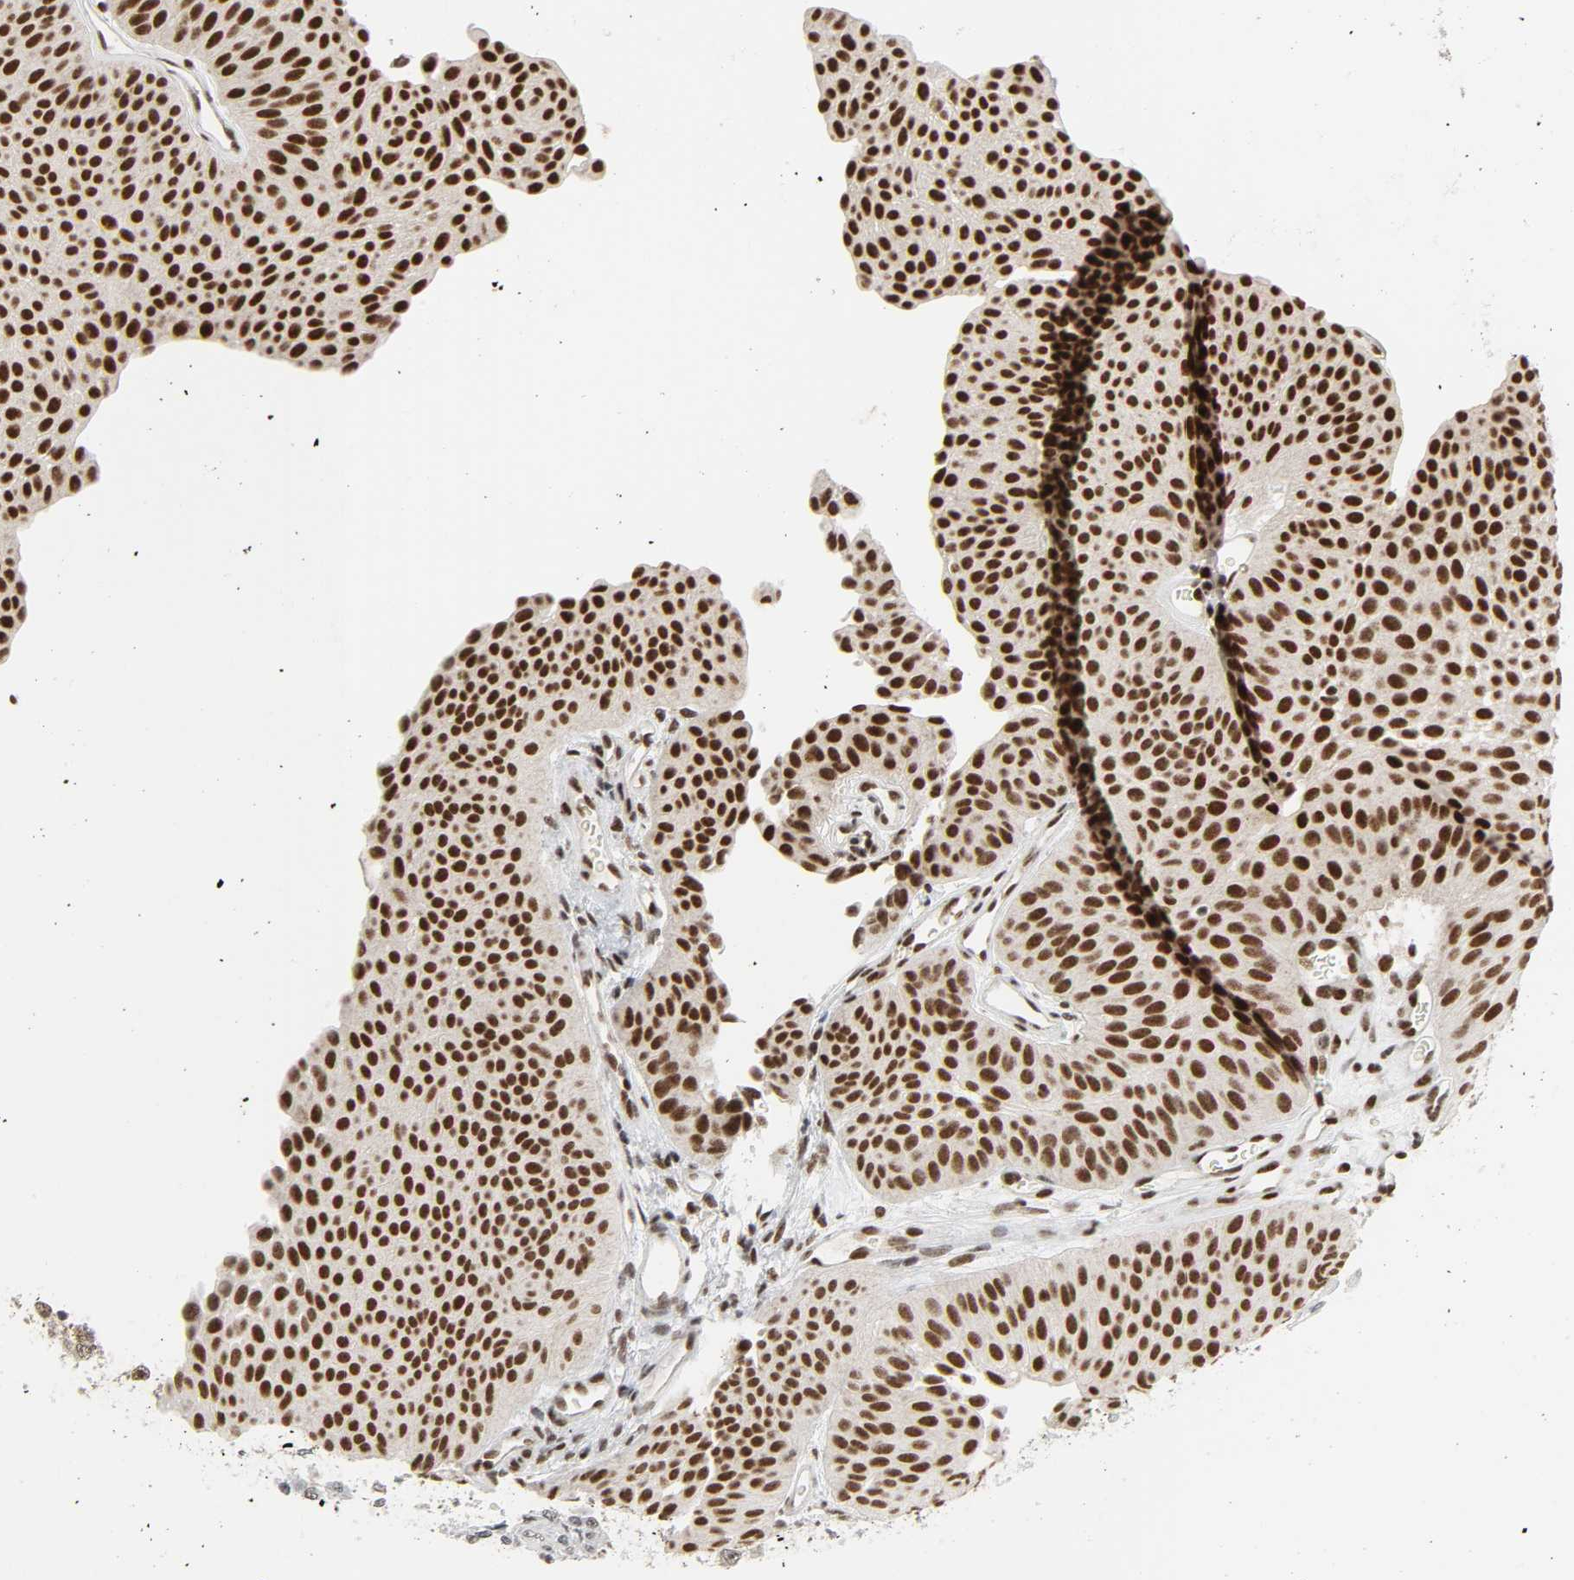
{"staining": {"intensity": "strong", "quantity": ">75%", "location": "nuclear"}, "tissue": "urothelial cancer", "cell_type": "Tumor cells", "image_type": "cancer", "snomed": [{"axis": "morphology", "description": "Urothelial carcinoma, Low grade"}, {"axis": "topography", "description": "Urinary bladder"}], "caption": "Urothelial cancer stained with a protein marker exhibits strong staining in tumor cells.", "gene": "CDK7", "patient": {"sex": "female", "age": 60}}